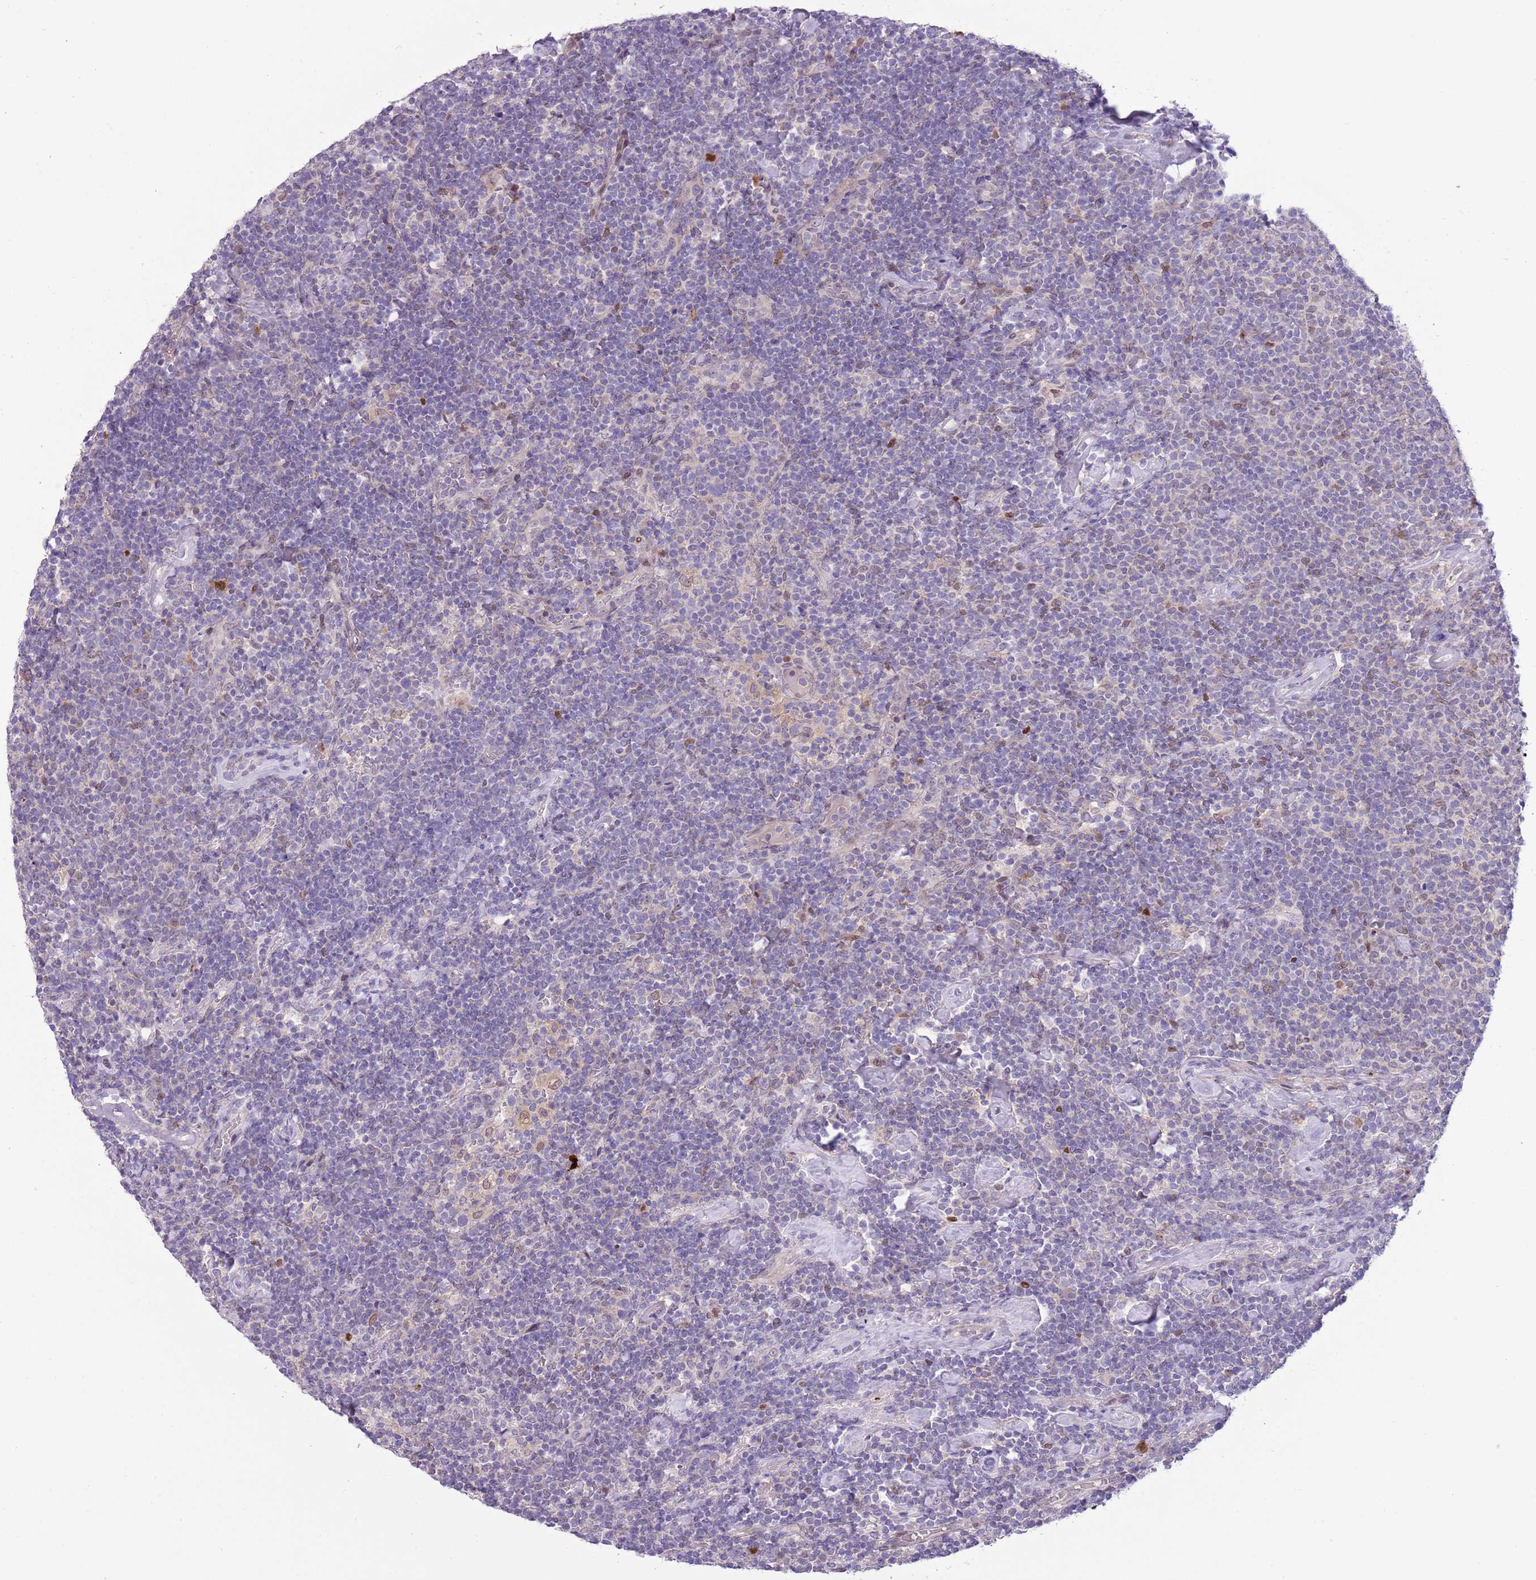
{"staining": {"intensity": "negative", "quantity": "none", "location": "none"}, "tissue": "lymphoma", "cell_type": "Tumor cells", "image_type": "cancer", "snomed": [{"axis": "morphology", "description": "Malignant lymphoma, non-Hodgkin's type, High grade"}, {"axis": "topography", "description": "Lymph node"}], "caption": "Protein analysis of malignant lymphoma, non-Hodgkin's type (high-grade) demonstrates no significant staining in tumor cells. The staining was performed using DAB to visualize the protein expression in brown, while the nuclei were stained in blue with hematoxylin (Magnification: 20x).", "gene": "CCND2", "patient": {"sex": "male", "age": 61}}